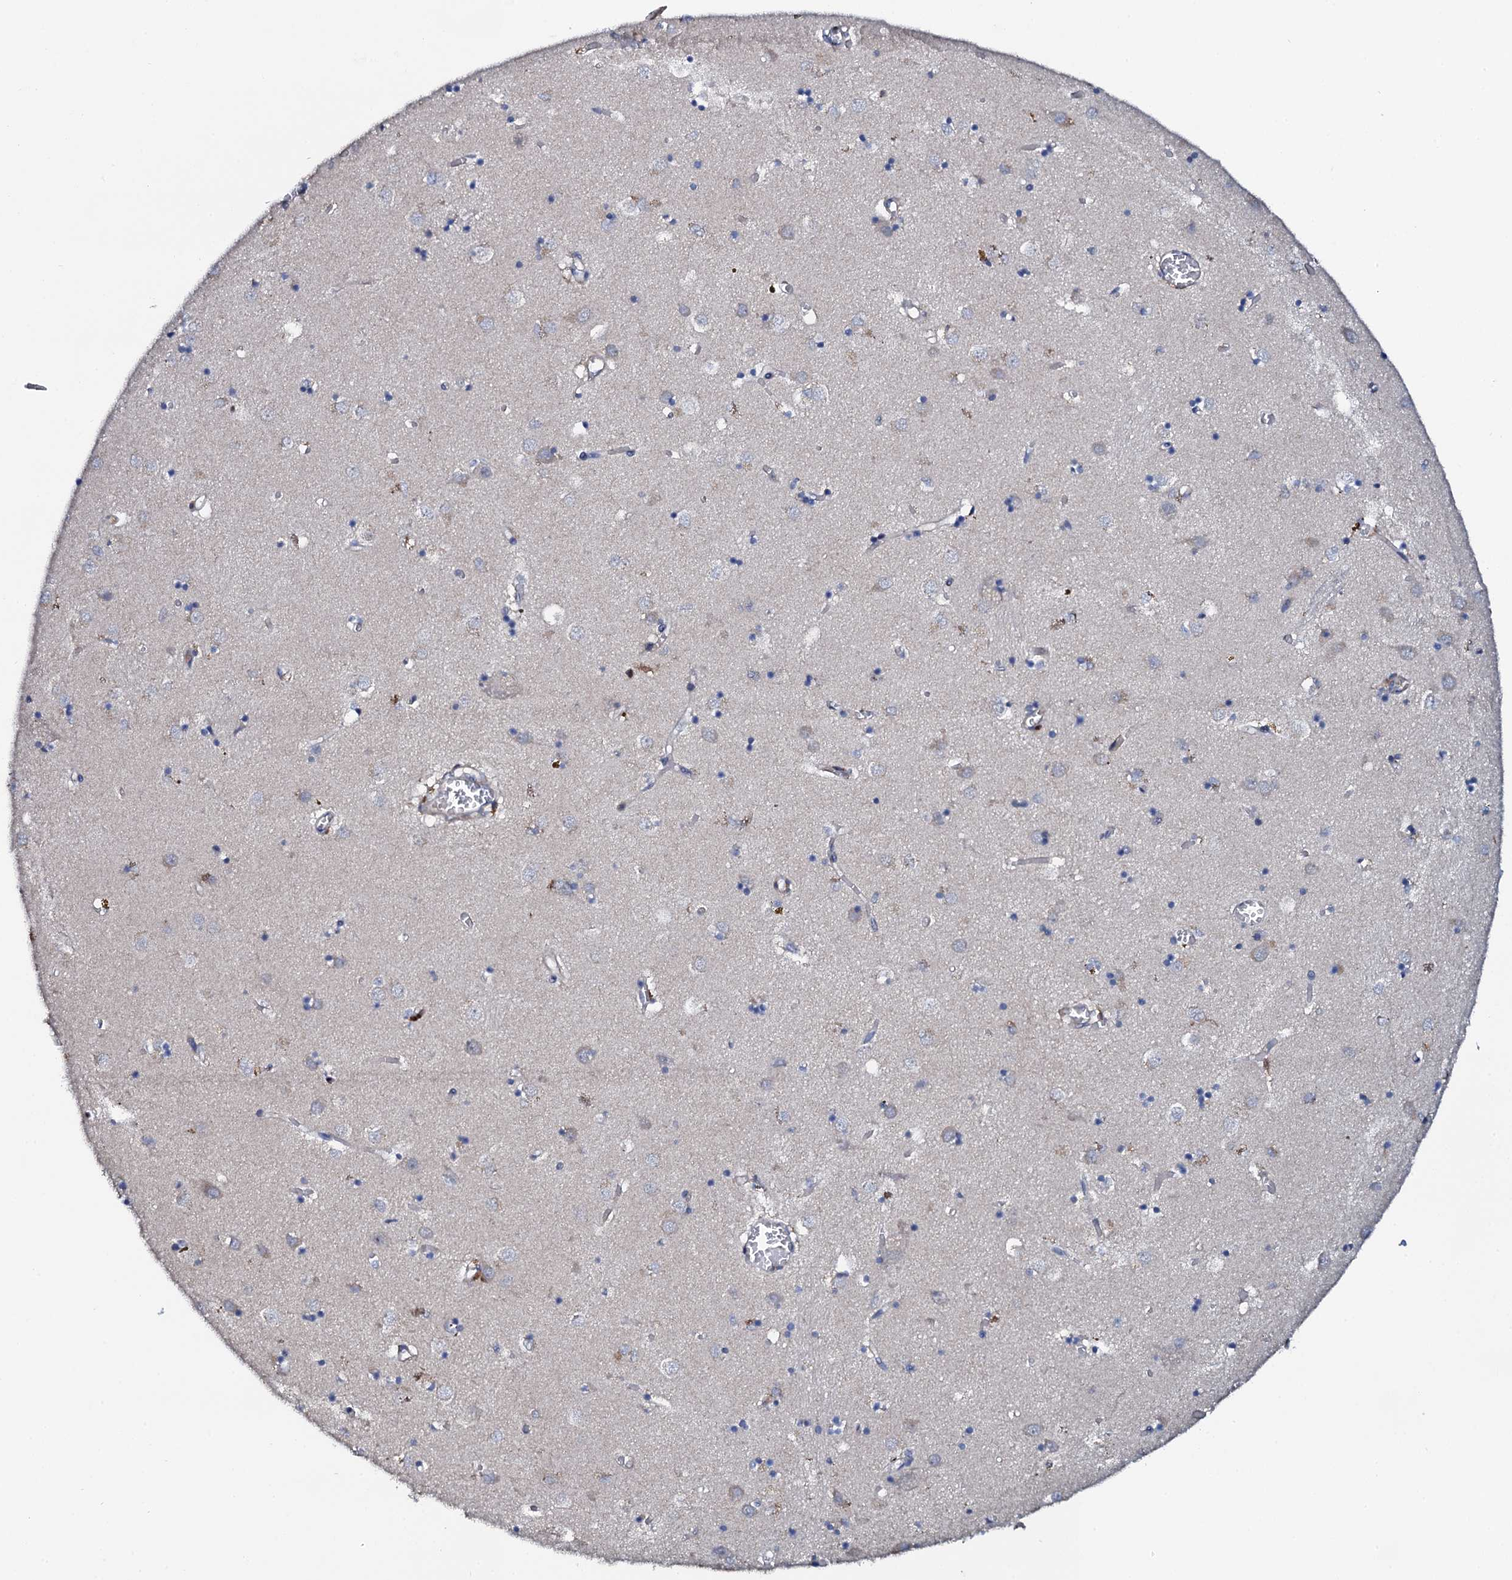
{"staining": {"intensity": "negative", "quantity": "none", "location": "none"}, "tissue": "caudate", "cell_type": "Glial cells", "image_type": "normal", "snomed": [{"axis": "morphology", "description": "Normal tissue, NOS"}, {"axis": "topography", "description": "Lateral ventricle wall"}], "caption": "A histopathology image of human caudate is negative for staining in glial cells. Brightfield microscopy of immunohistochemistry (IHC) stained with DAB (3,3'-diaminobenzidine) (brown) and hematoxylin (blue), captured at high magnification.", "gene": "VAMP8", "patient": {"sex": "male", "age": 70}}